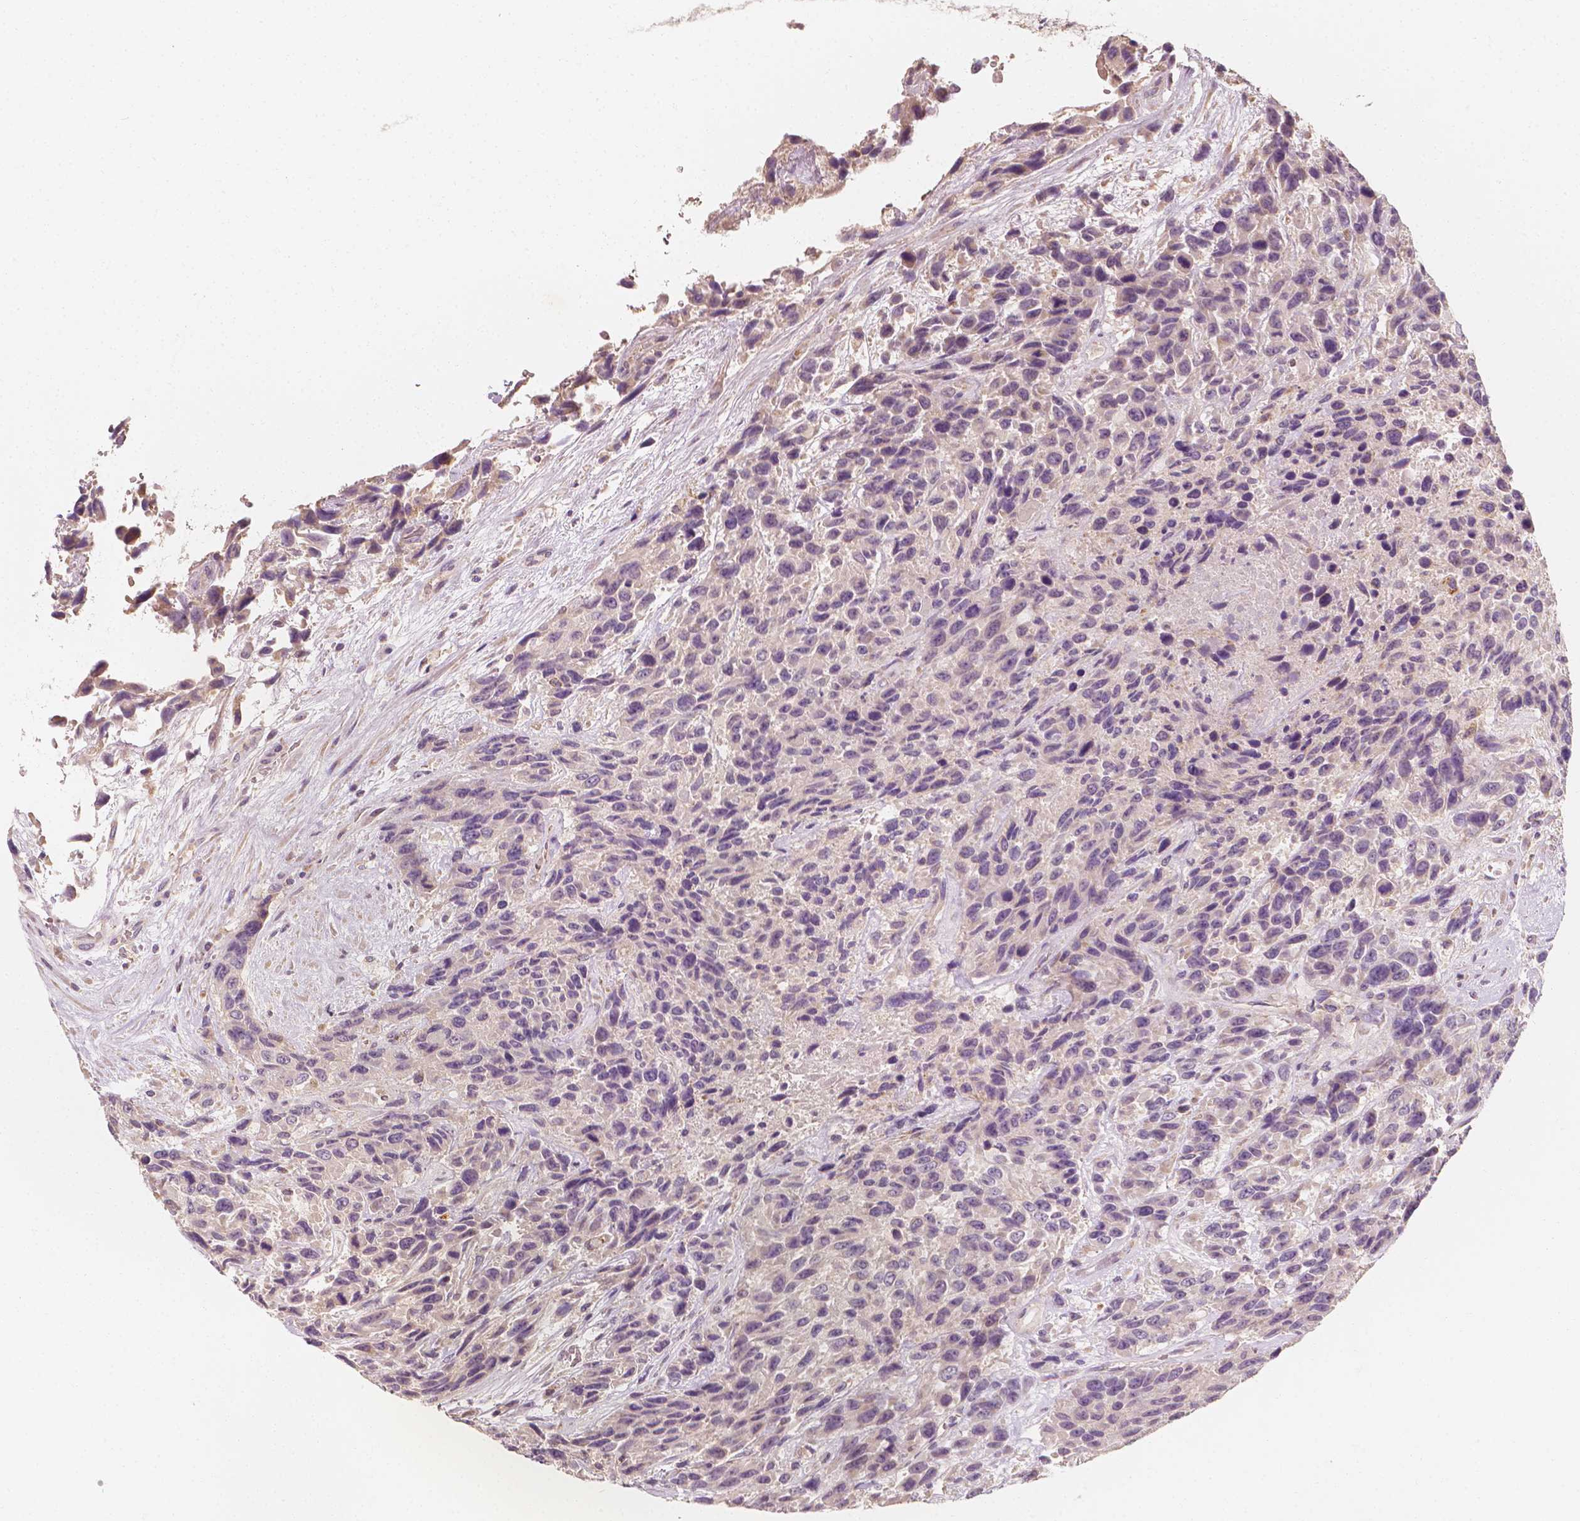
{"staining": {"intensity": "negative", "quantity": "none", "location": "none"}, "tissue": "urothelial cancer", "cell_type": "Tumor cells", "image_type": "cancer", "snomed": [{"axis": "morphology", "description": "Urothelial carcinoma, High grade"}, {"axis": "topography", "description": "Urinary bladder"}], "caption": "A photomicrograph of urothelial cancer stained for a protein demonstrates no brown staining in tumor cells.", "gene": "SHPK", "patient": {"sex": "female", "age": 70}}